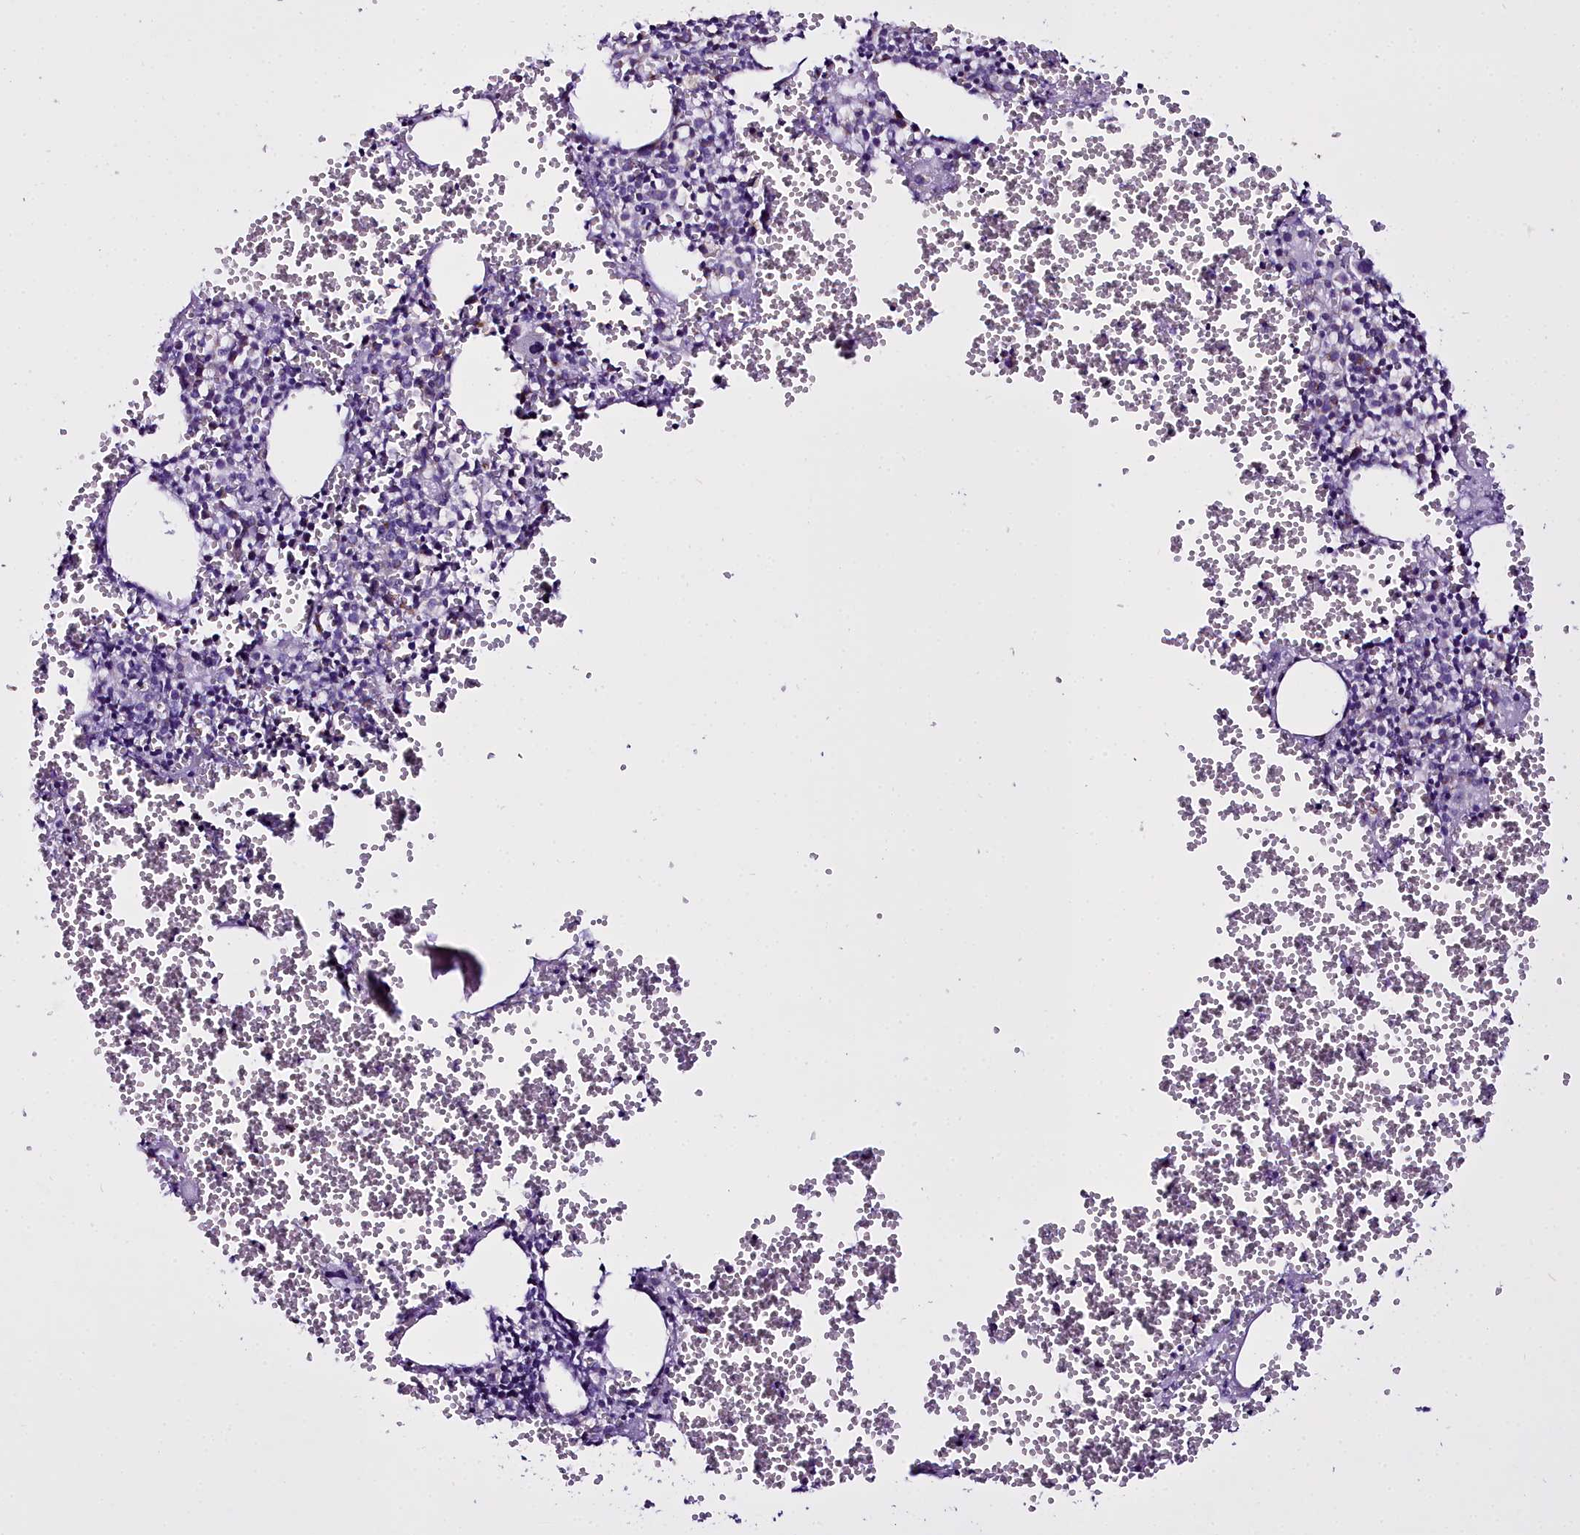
{"staining": {"intensity": "weak", "quantity": "<25%", "location": "cytoplasmic/membranous"}, "tissue": "bone marrow", "cell_type": "Hematopoietic cells", "image_type": "normal", "snomed": [{"axis": "morphology", "description": "Normal tissue, NOS"}, {"axis": "topography", "description": "Bone marrow"}], "caption": "Hematopoietic cells show no significant positivity in benign bone marrow. (IHC, brightfield microscopy, high magnification).", "gene": "WDFY3", "patient": {"sex": "female", "age": 77}}